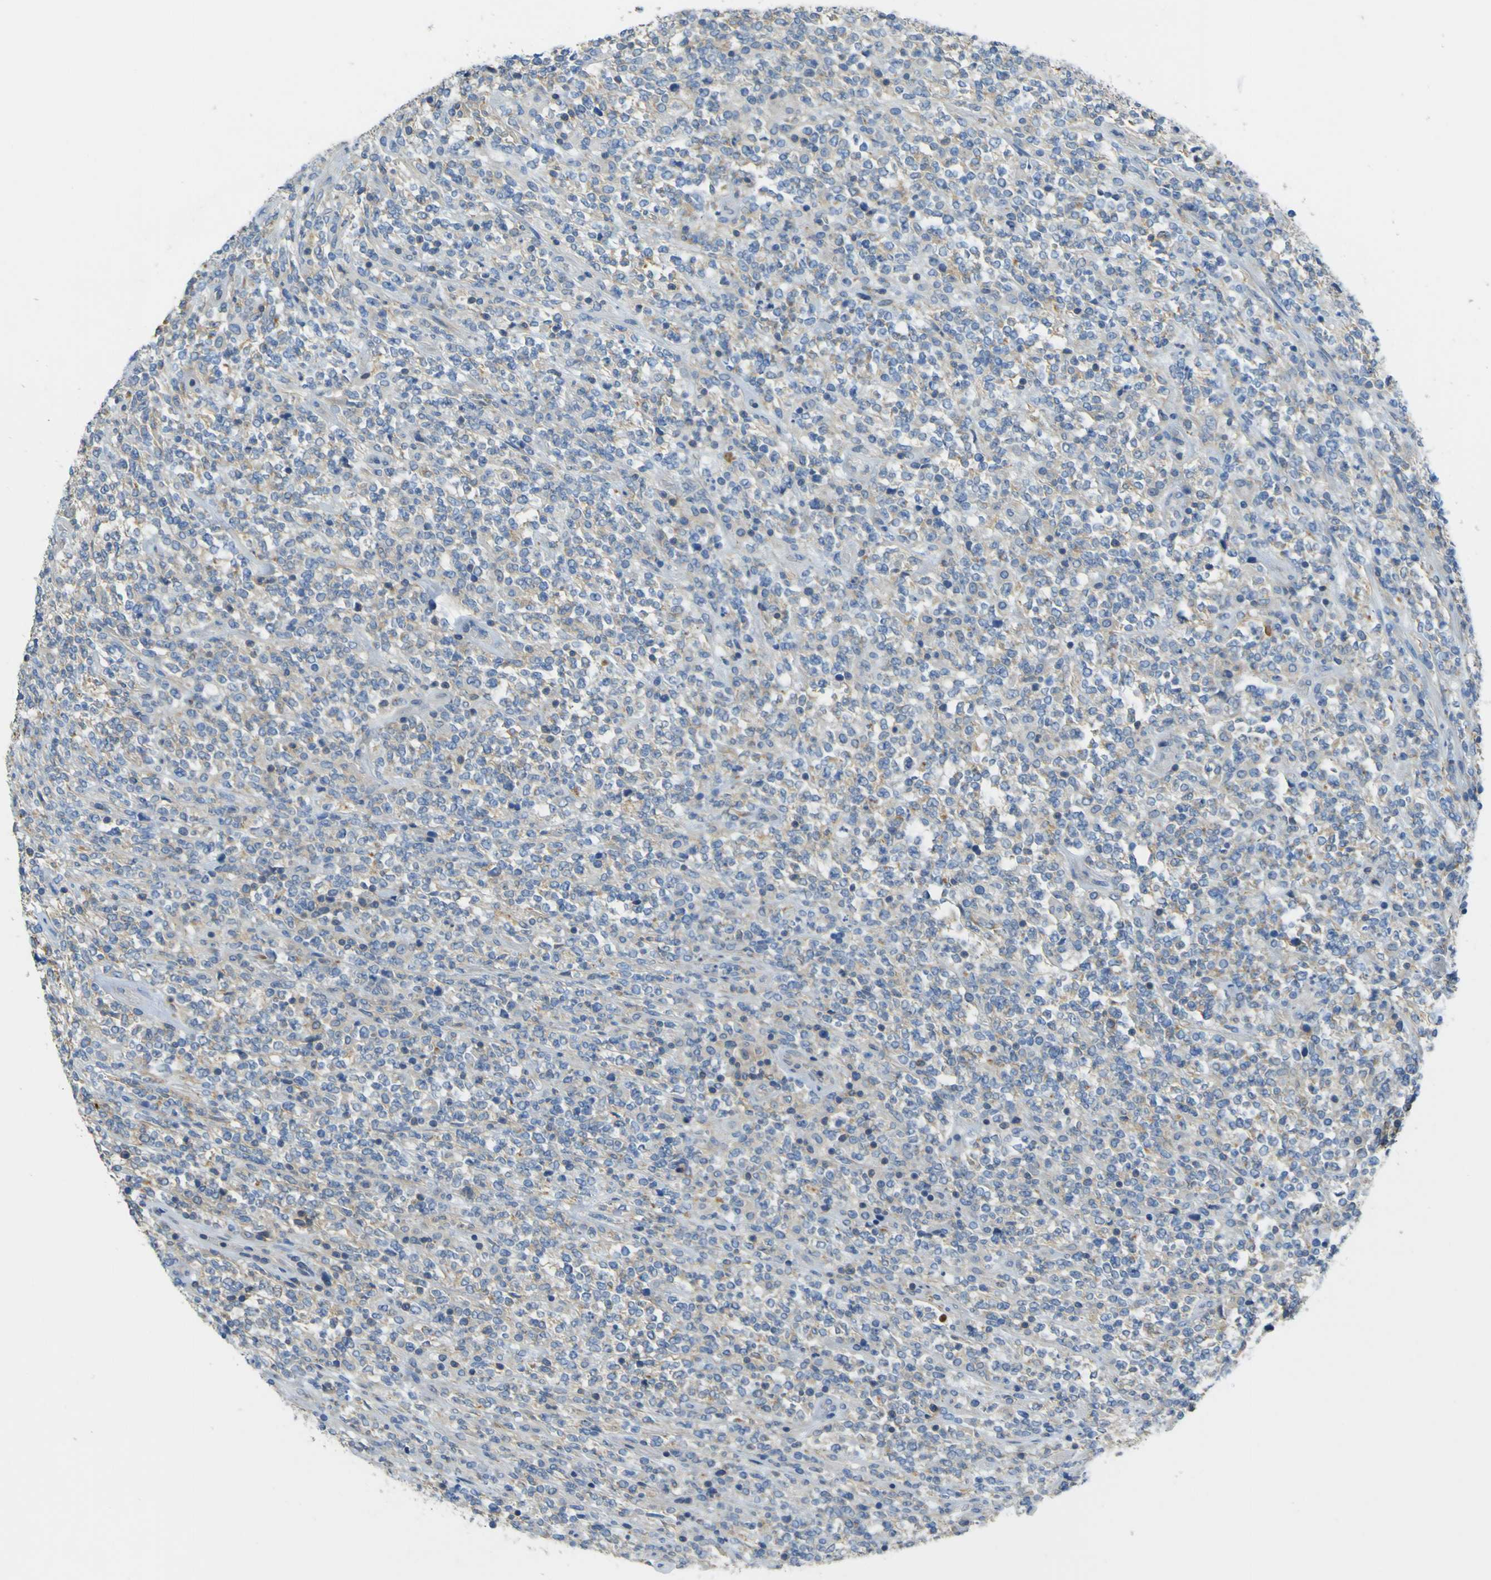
{"staining": {"intensity": "weak", "quantity": "25%-75%", "location": "cytoplasmic/membranous"}, "tissue": "lymphoma", "cell_type": "Tumor cells", "image_type": "cancer", "snomed": [{"axis": "morphology", "description": "Malignant lymphoma, non-Hodgkin's type, High grade"}, {"axis": "topography", "description": "Soft tissue"}], "caption": "DAB (3,3'-diaminobenzidine) immunohistochemical staining of human high-grade malignant lymphoma, non-Hodgkin's type exhibits weak cytoplasmic/membranous protein staining in about 25%-75% of tumor cells.", "gene": "OGN", "patient": {"sex": "male", "age": 18}}